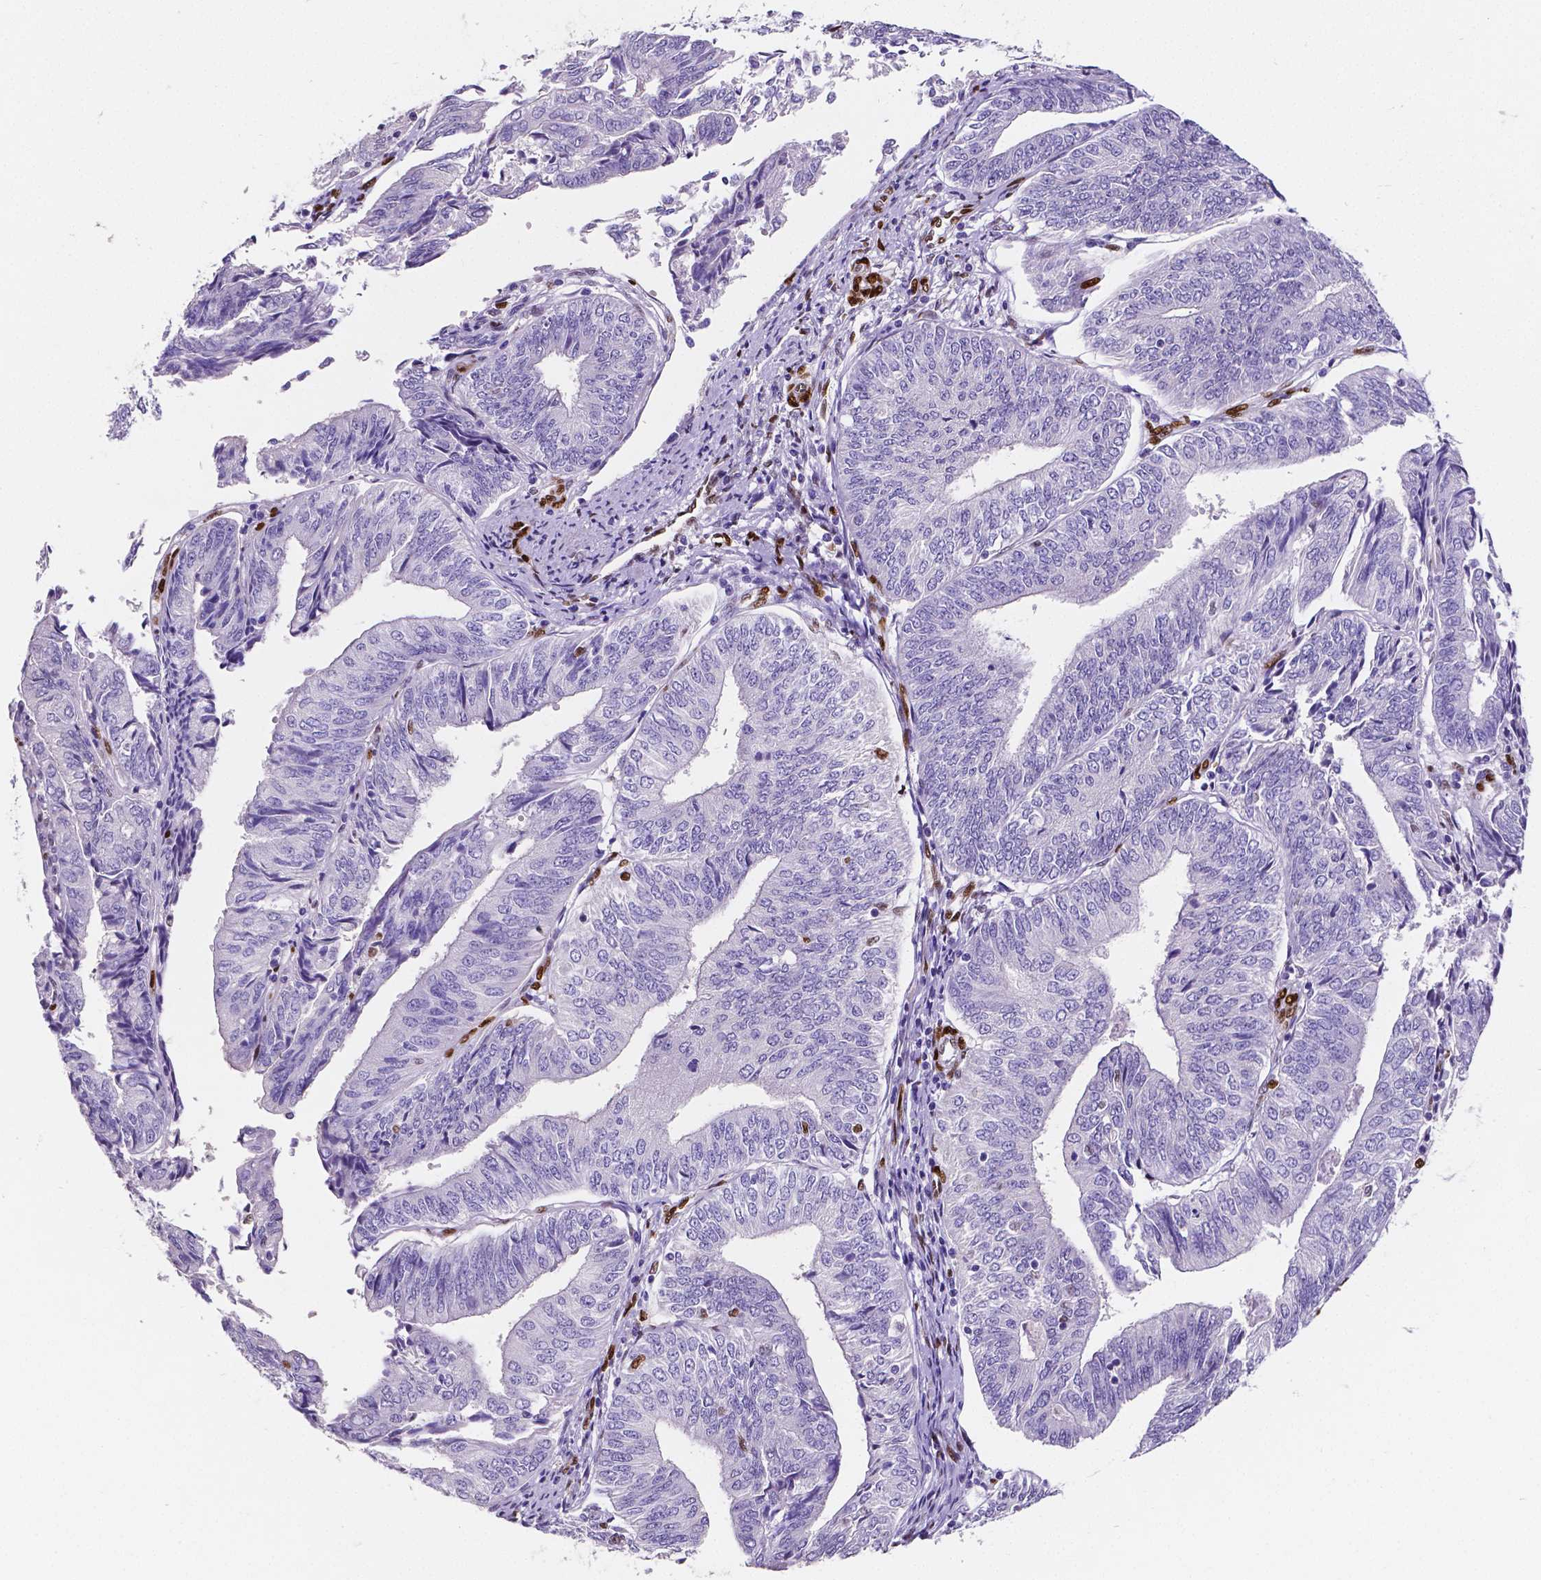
{"staining": {"intensity": "negative", "quantity": "none", "location": "none"}, "tissue": "endometrial cancer", "cell_type": "Tumor cells", "image_type": "cancer", "snomed": [{"axis": "morphology", "description": "Adenocarcinoma, NOS"}, {"axis": "topography", "description": "Endometrium"}], "caption": "Tumor cells show no significant positivity in endometrial cancer (adenocarcinoma).", "gene": "MEF2C", "patient": {"sex": "female", "age": 58}}